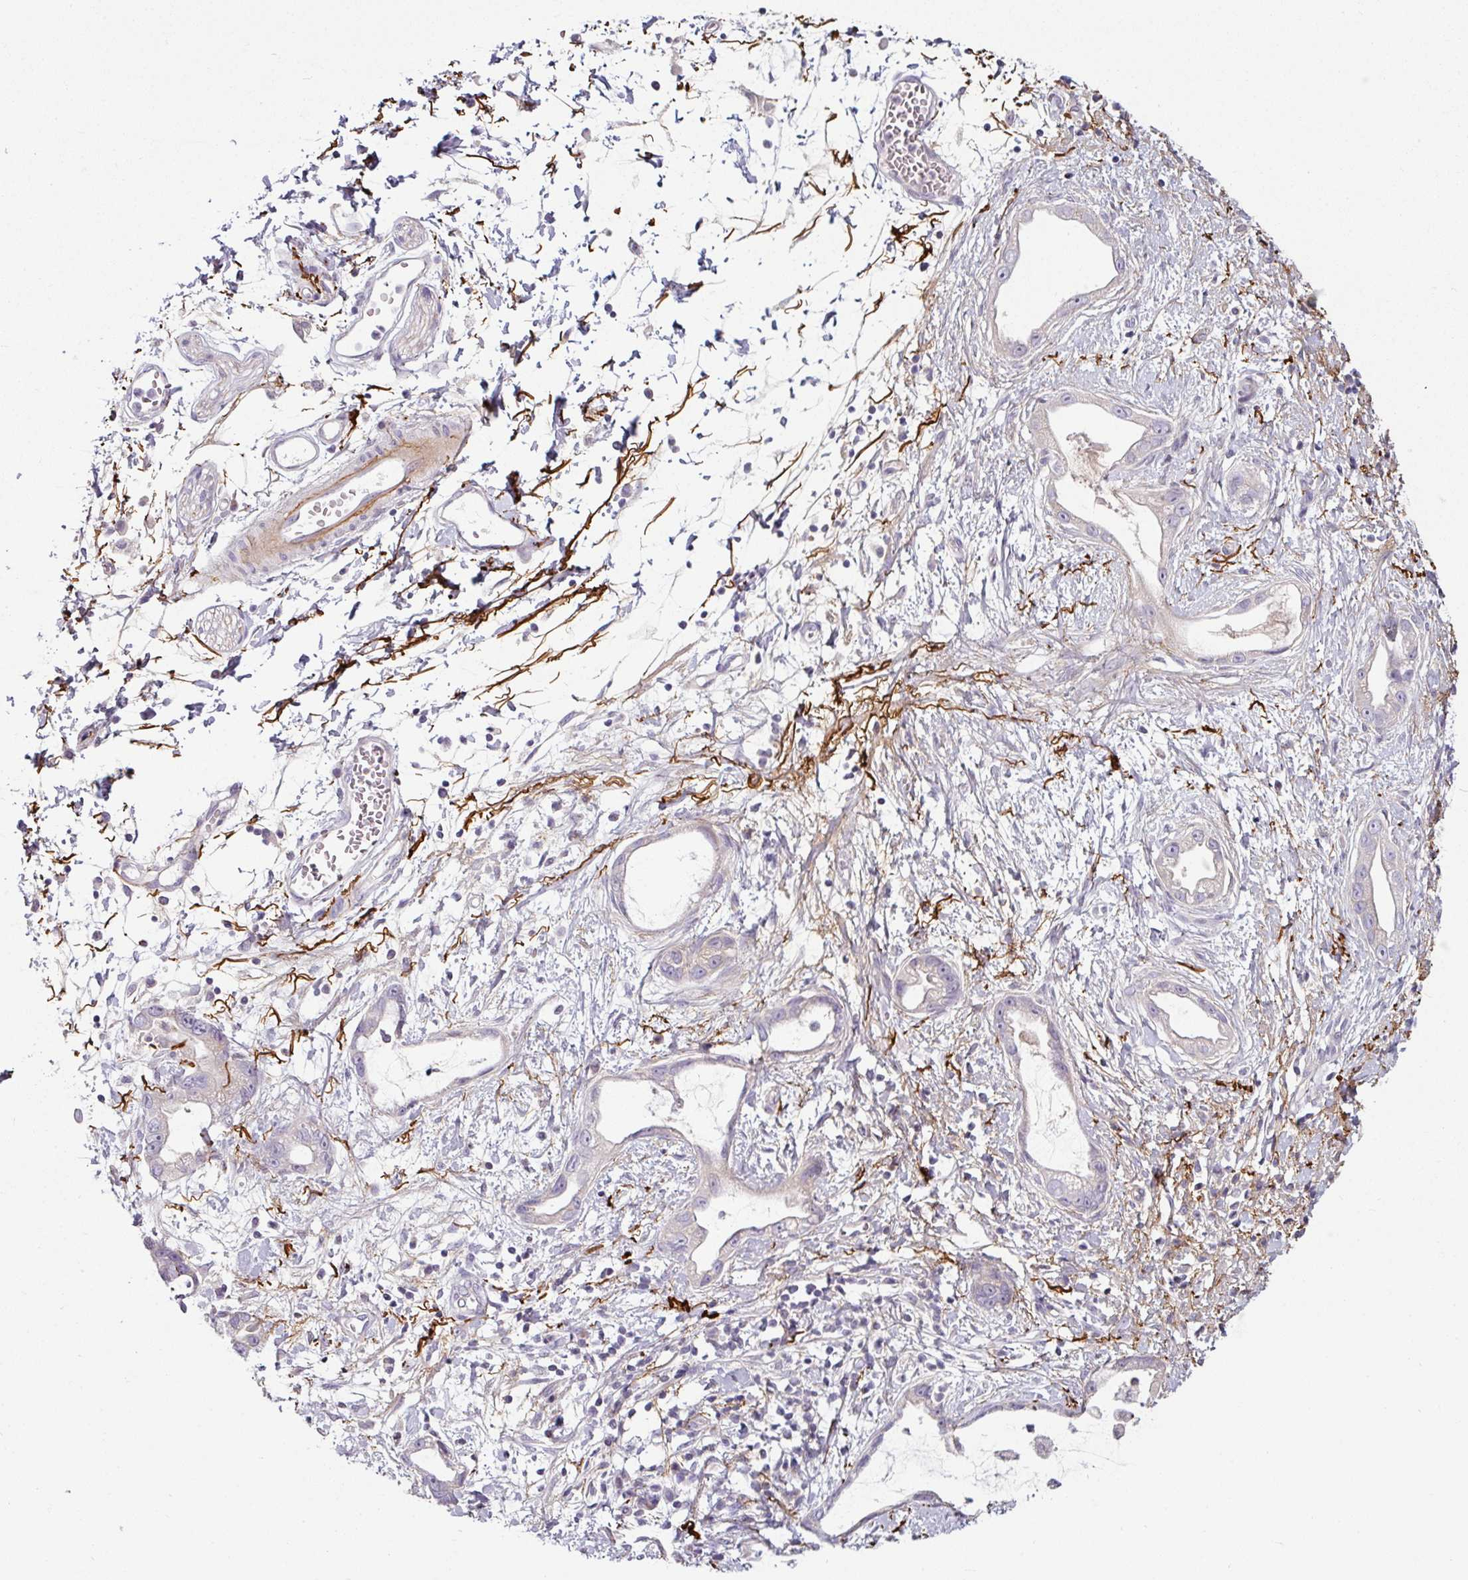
{"staining": {"intensity": "weak", "quantity": "<25%", "location": "cytoplasmic/membranous"}, "tissue": "stomach cancer", "cell_type": "Tumor cells", "image_type": "cancer", "snomed": [{"axis": "morphology", "description": "Adenocarcinoma, NOS"}, {"axis": "topography", "description": "Stomach"}], "caption": "This is a image of IHC staining of stomach cancer, which shows no expression in tumor cells.", "gene": "MTMR14", "patient": {"sex": "male", "age": 55}}